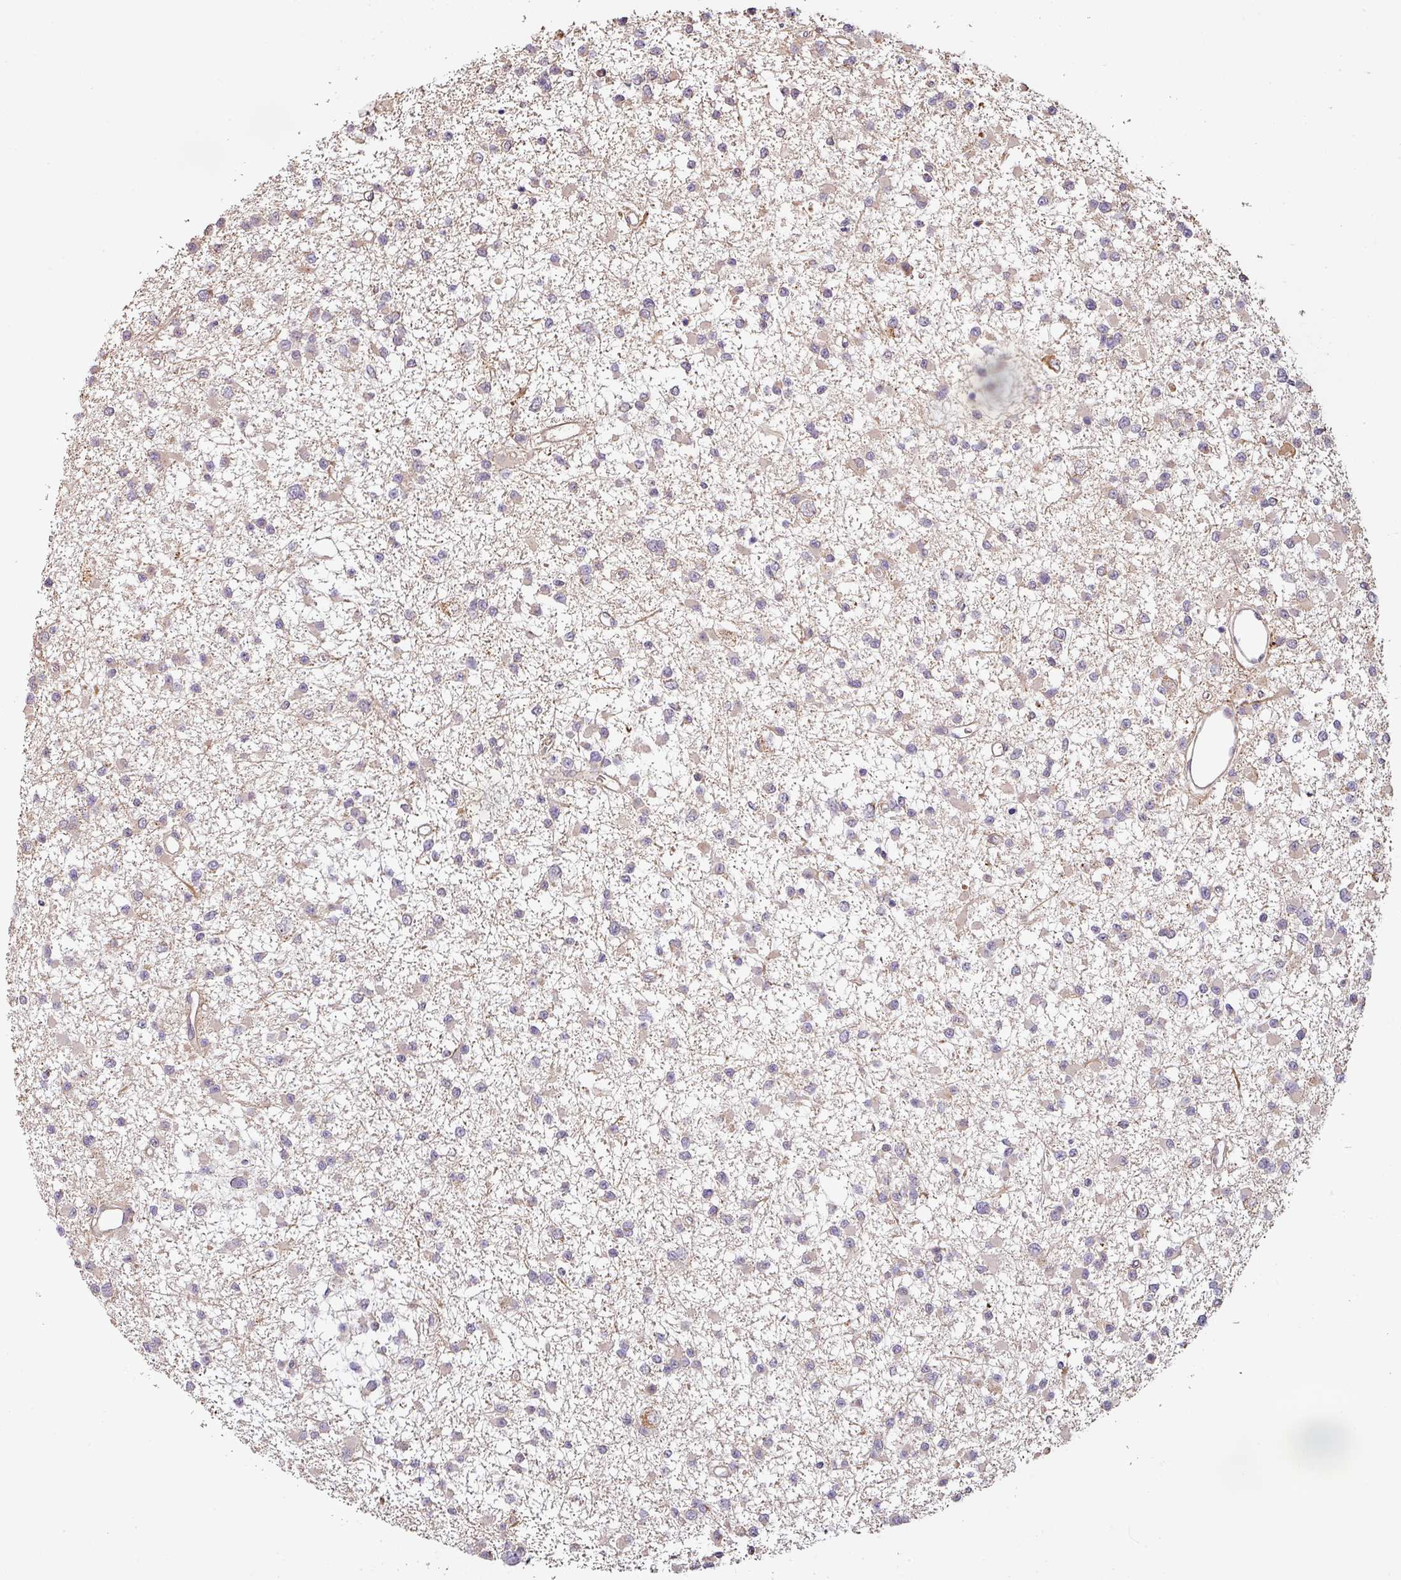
{"staining": {"intensity": "negative", "quantity": "none", "location": "none"}, "tissue": "glioma", "cell_type": "Tumor cells", "image_type": "cancer", "snomed": [{"axis": "morphology", "description": "Glioma, malignant, Low grade"}, {"axis": "topography", "description": "Brain"}], "caption": "Tumor cells show no significant expression in malignant glioma (low-grade).", "gene": "BPIFB3", "patient": {"sex": "female", "age": 22}}